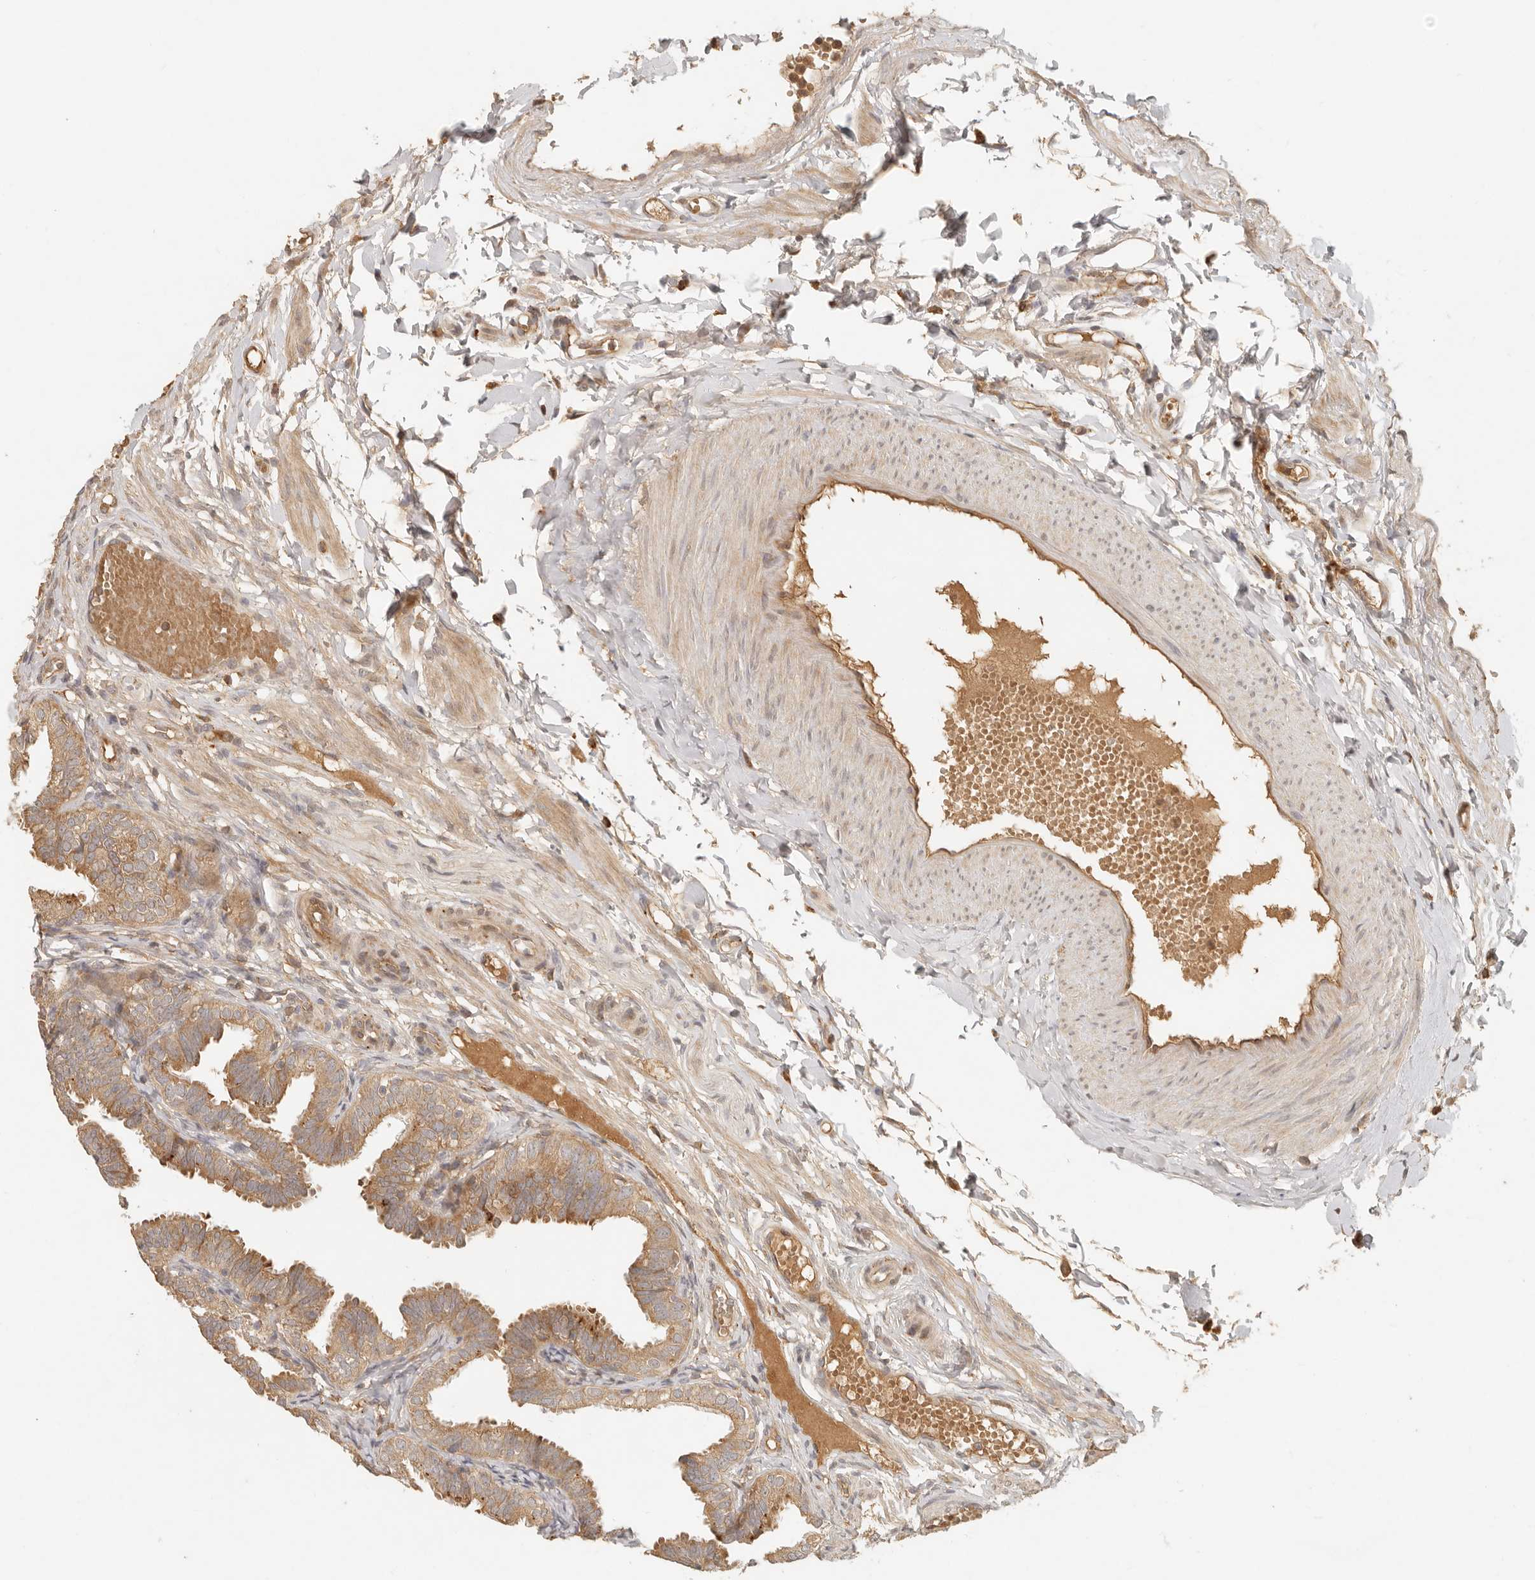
{"staining": {"intensity": "moderate", "quantity": ">75%", "location": "cytoplasmic/membranous"}, "tissue": "fallopian tube", "cell_type": "Glandular cells", "image_type": "normal", "snomed": [{"axis": "morphology", "description": "Normal tissue, NOS"}, {"axis": "topography", "description": "Fallopian tube"}], "caption": "Human fallopian tube stained with a brown dye reveals moderate cytoplasmic/membranous positive positivity in approximately >75% of glandular cells.", "gene": "ANKRD61", "patient": {"sex": "female", "age": 35}}